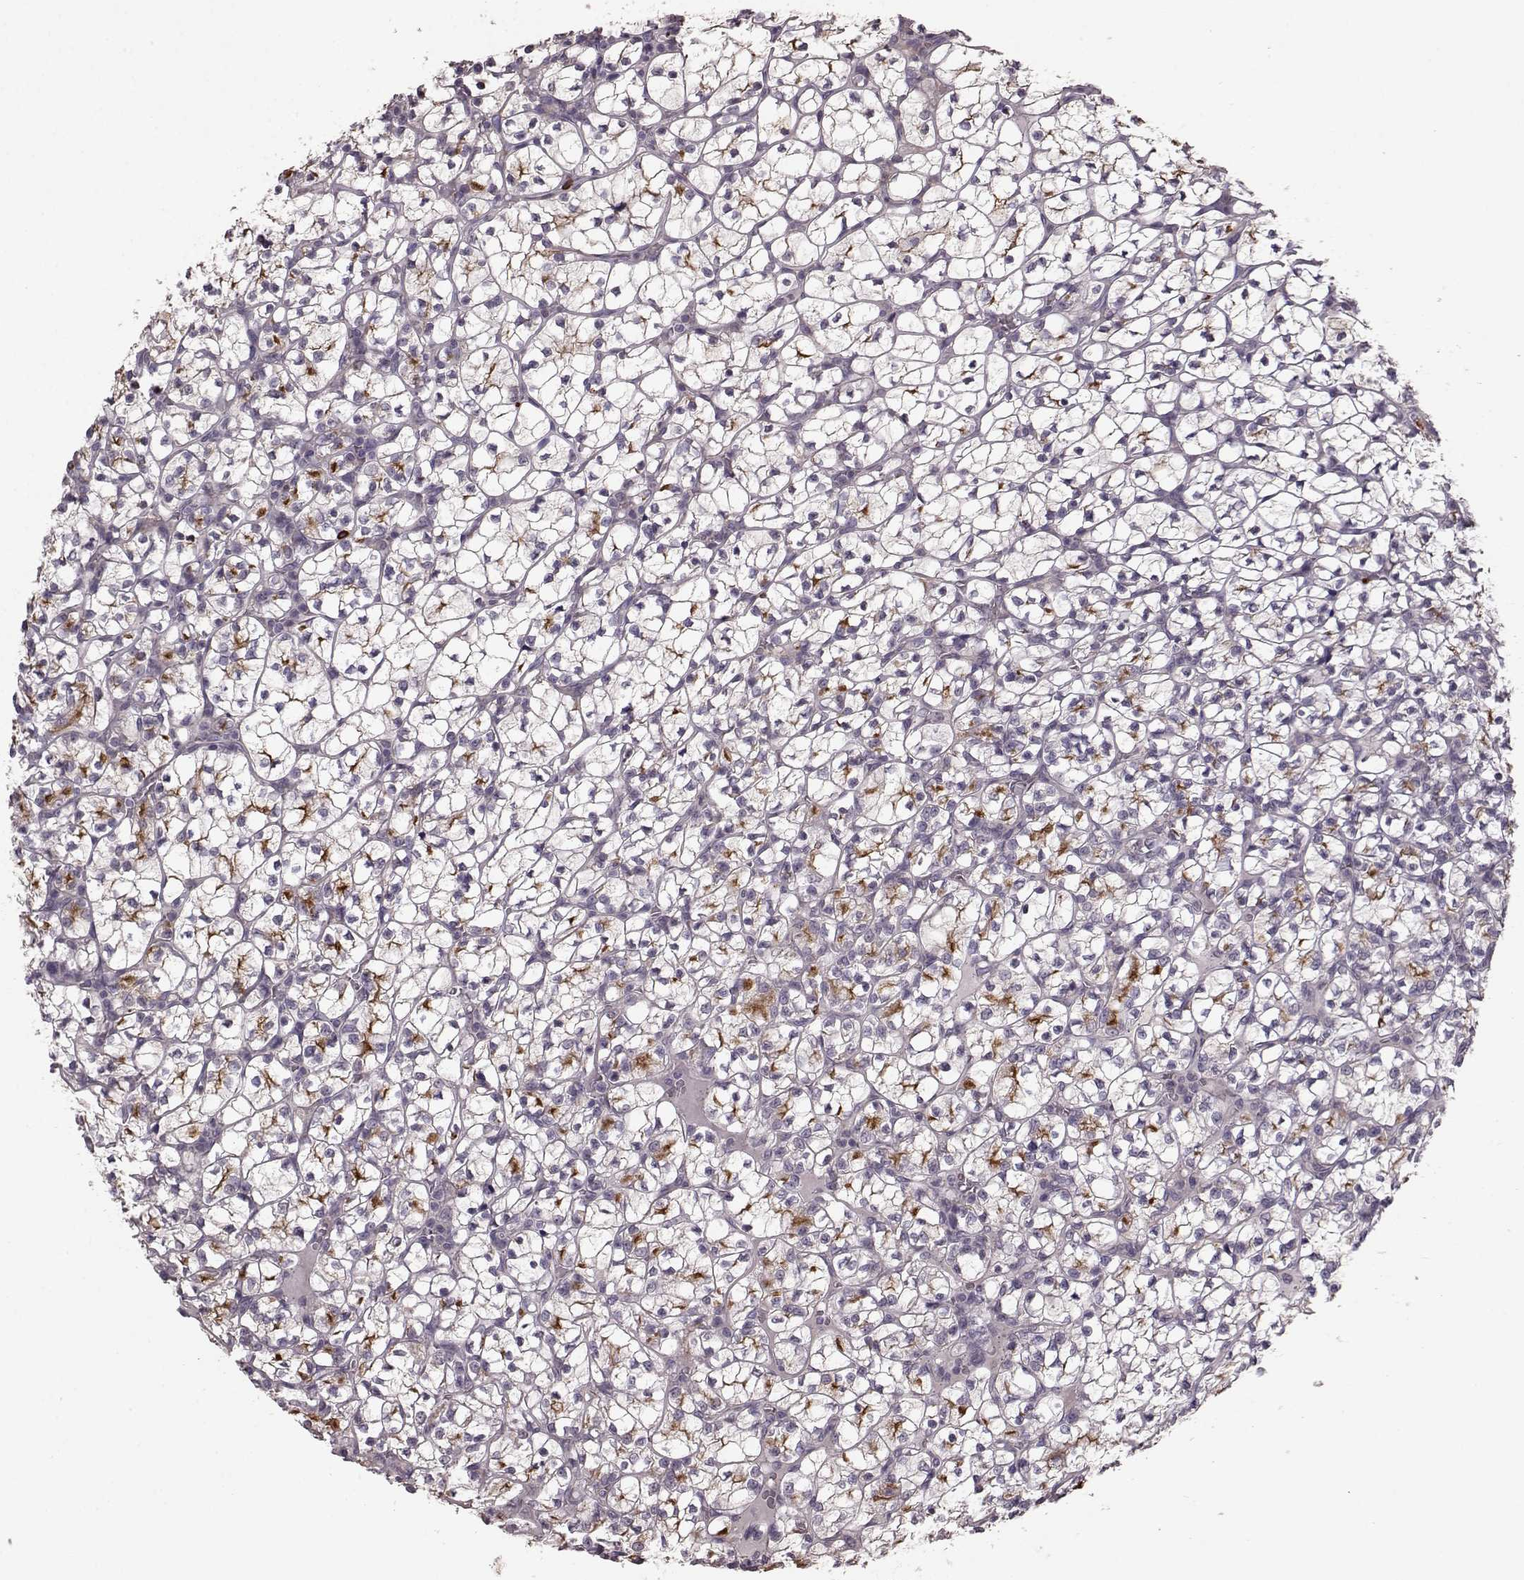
{"staining": {"intensity": "strong", "quantity": "<25%", "location": "cytoplasmic/membranous"}, "tissue": "renal cancer", "cell_type": "Tumor cells", "image_type": "cancer", "snomed": [{"axis": "morphology", "description": "Adenocarcinoma, NOS"}, {"axis": "topography", "description": "Kidney"}], "caption": "Immunohistochemical staining of human renal cancer (adenocarcinoma) shows medium levels of strong cytoplasmic/membranous staining in approximately <25% of tumor cells.", "gene": "SLC52A3", "patient": {"sex": "female", "age": 89}}